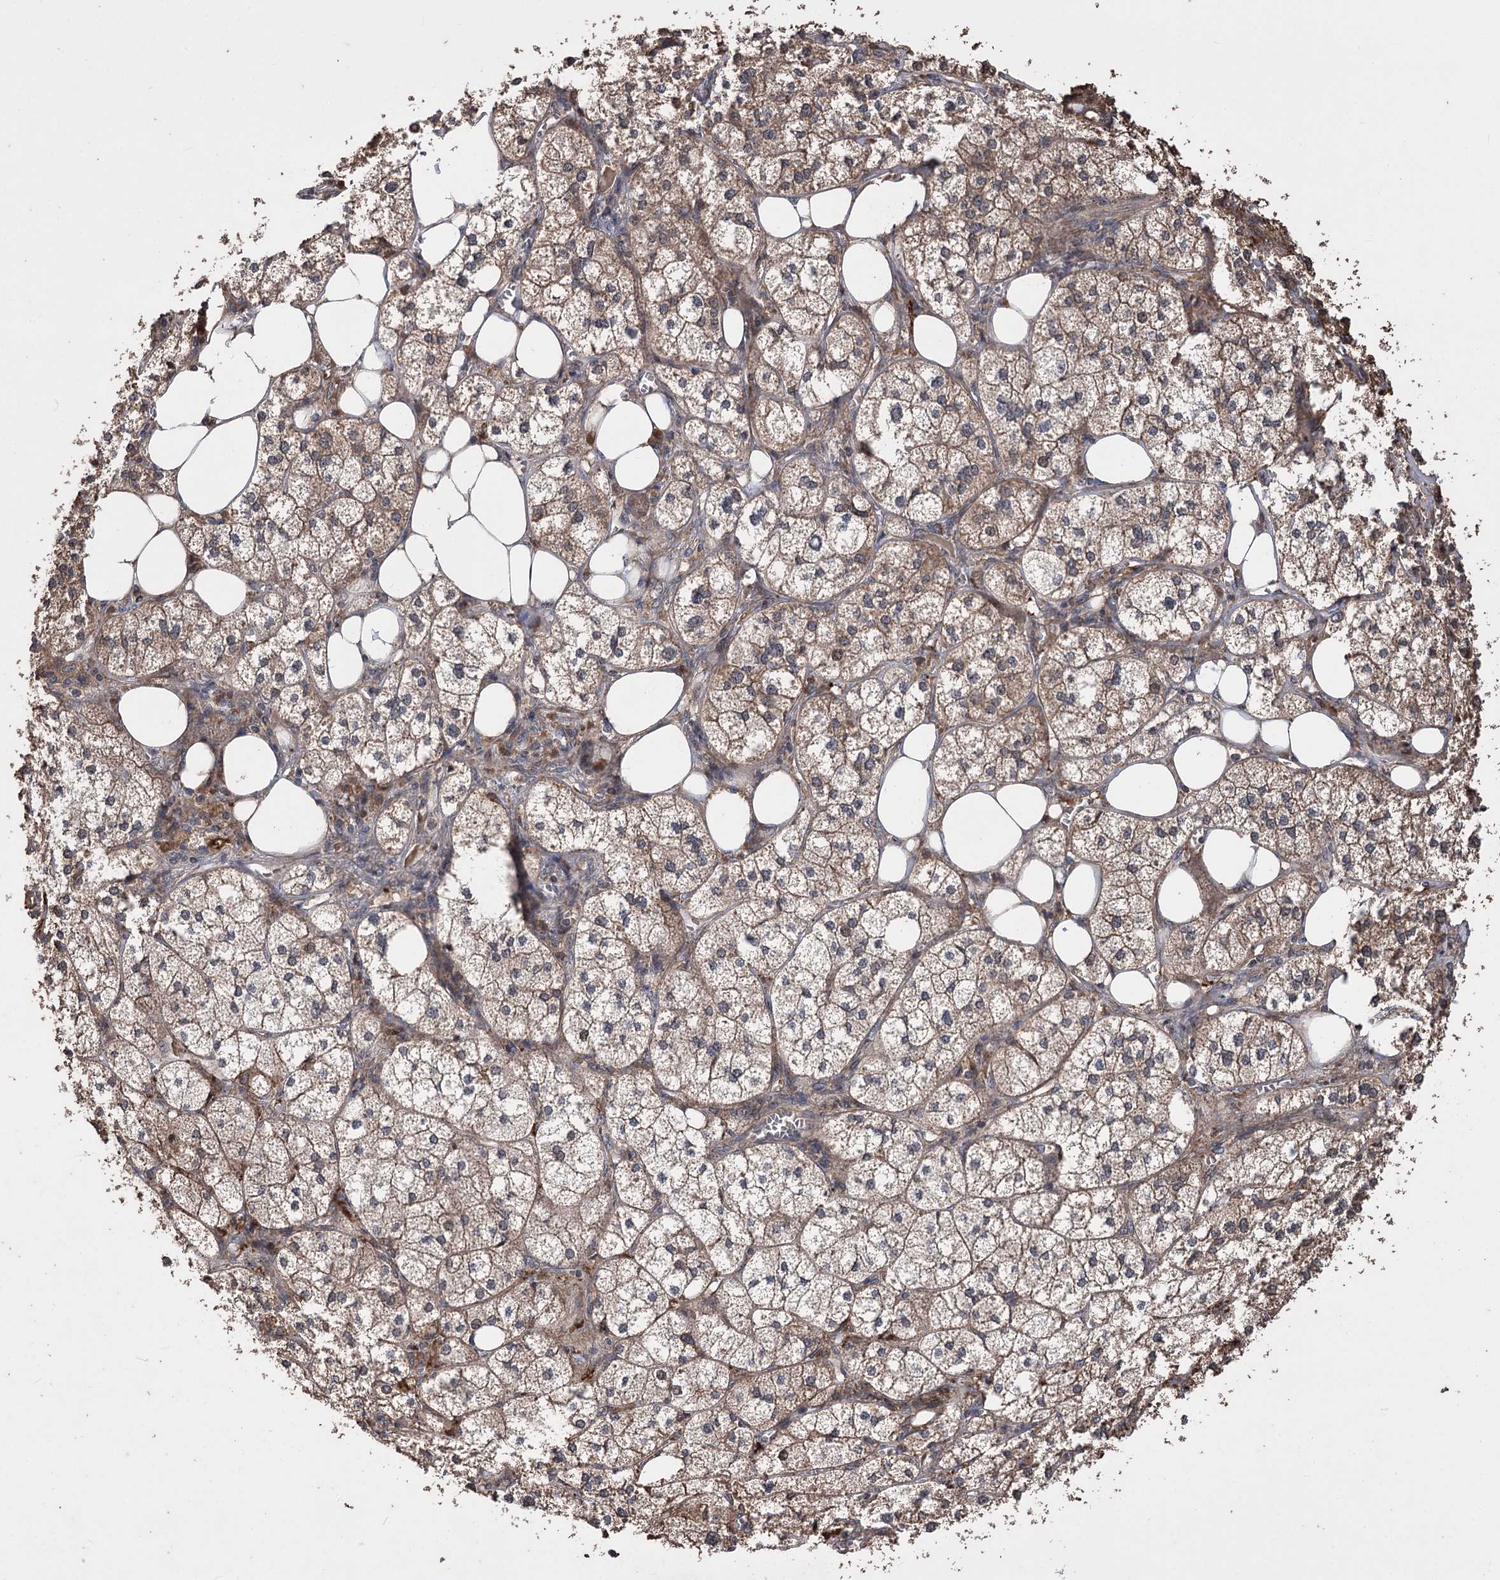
{"staining": {"intensity": "moderate", "quantity": ">75%", "location": "cytoplasmic/membranous"}, "tissue": "adrenal gland", "cell_type": "Glandular cells", "image_type": "normal", "snomed": [{"axis": "morphology", "description": "Normal tissue, NOS"}, {"axis": "topography", "description": "Adrenal gland"}], "caption": "Immunohistochemistry (IHC) of benign adrenal gland reveals medium levels of moderate cytoplasmic/membranous expression in about >75% of glandular cells. The staining was performed using DAB to visualize the protein expression in brown, while the nuclei were stained in blue with hematoxylin (Magnification: 20x).", "gene": "RASSF3", "patient": {"sex": "female", "age": 61}}